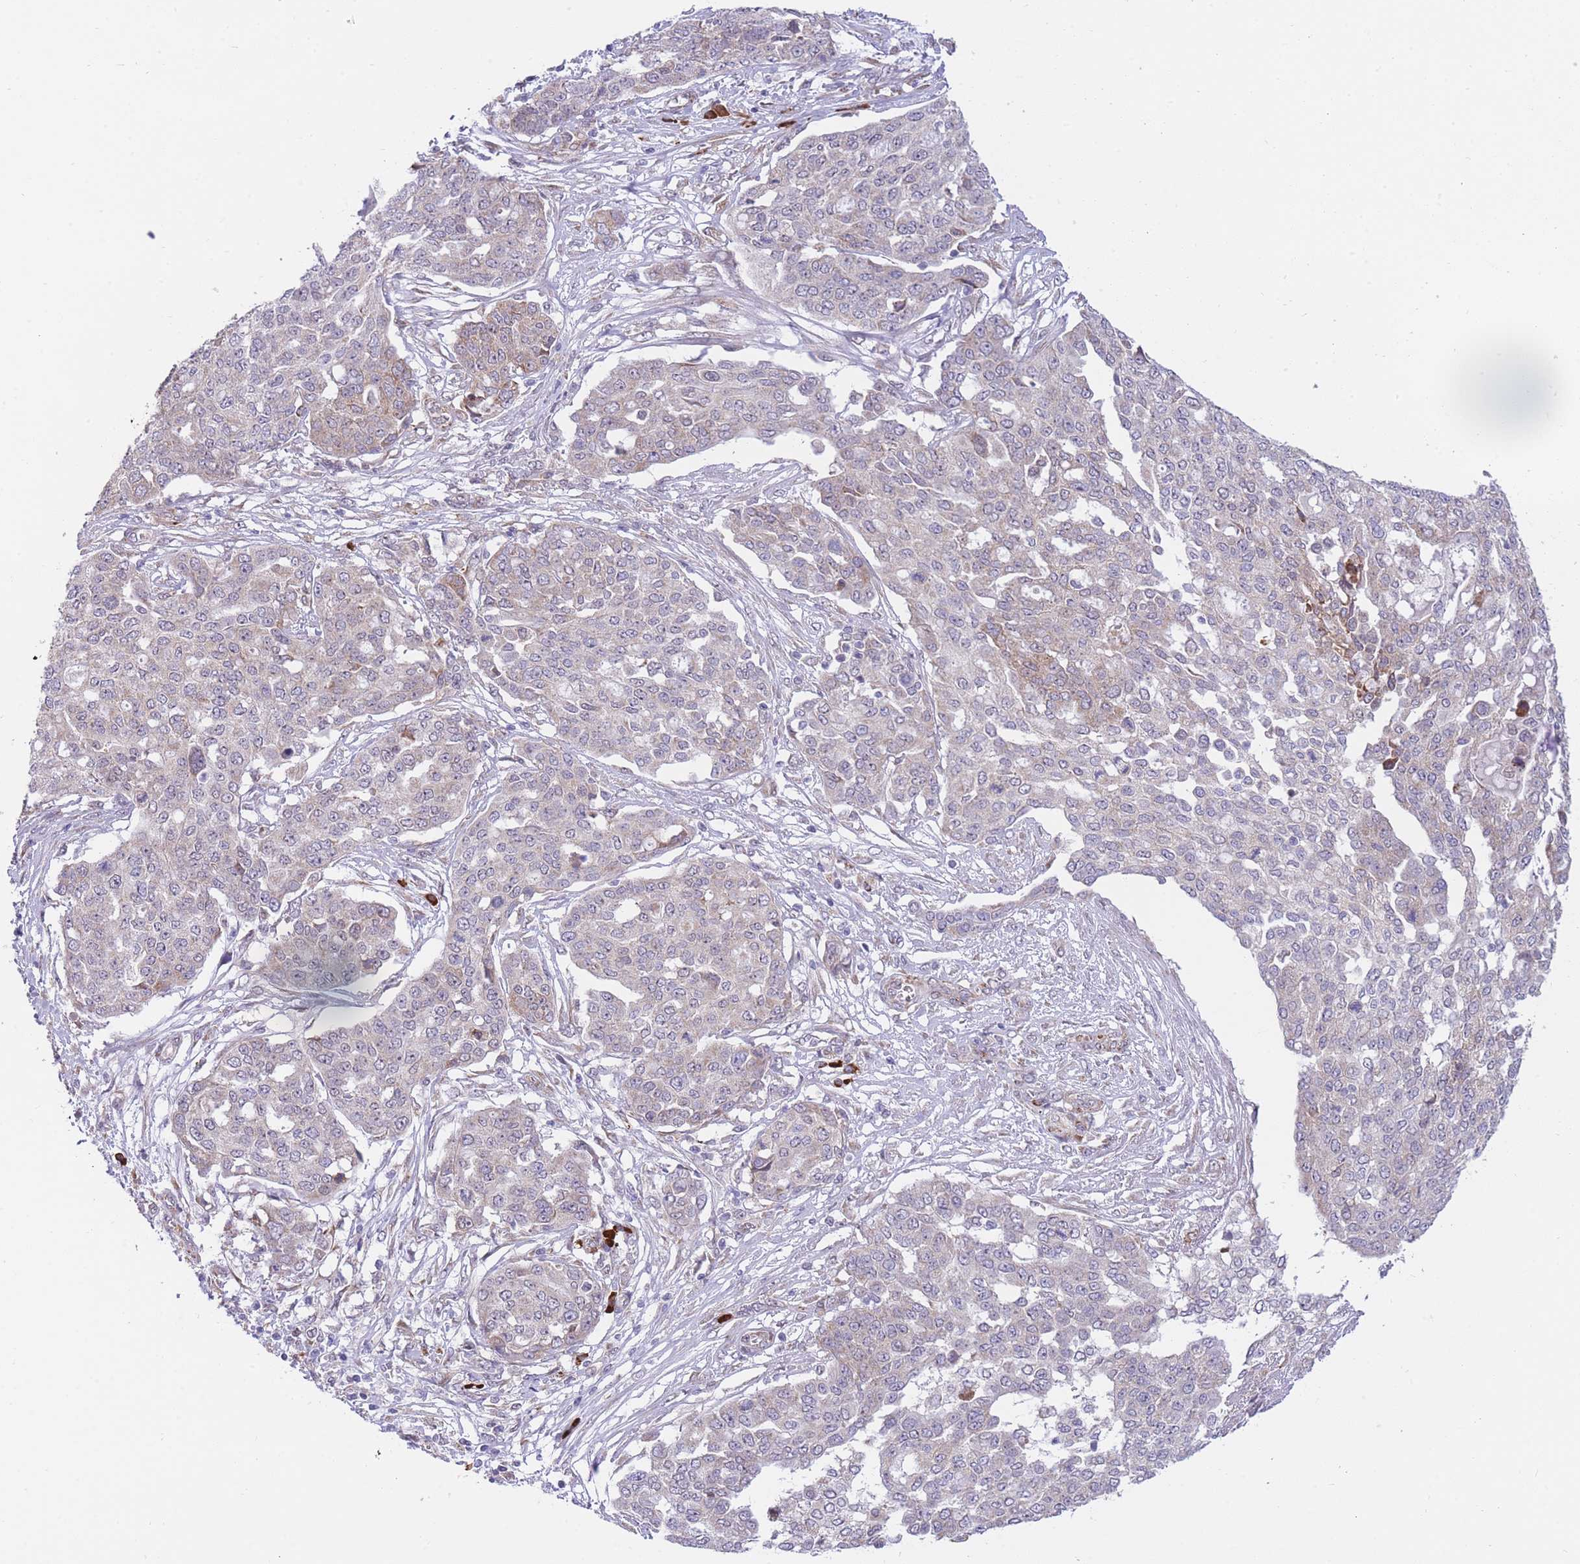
{"staining": {"intensity": "weak", "quantity": "<25%", "location": "cytoplasmic/membranous"}, "tissue": "ovarian cancer", "cell_type": "Tumor cells", "image_type": "cancer", "snomed": [{"axis": "morphology", "description": "Cystadenocarcinoma, serous, NOS"}, {"axis": "topography", "description": "Soft tissue"}, {"axis": "topography", "description": "Ovary"}], "caption": "The image exhibits no significant positivity in tumor cells of serous cystadenocarcinoma (ovarian).", "gene": "EXOSC8", "patient": {"sex": "female", "age": 57}}